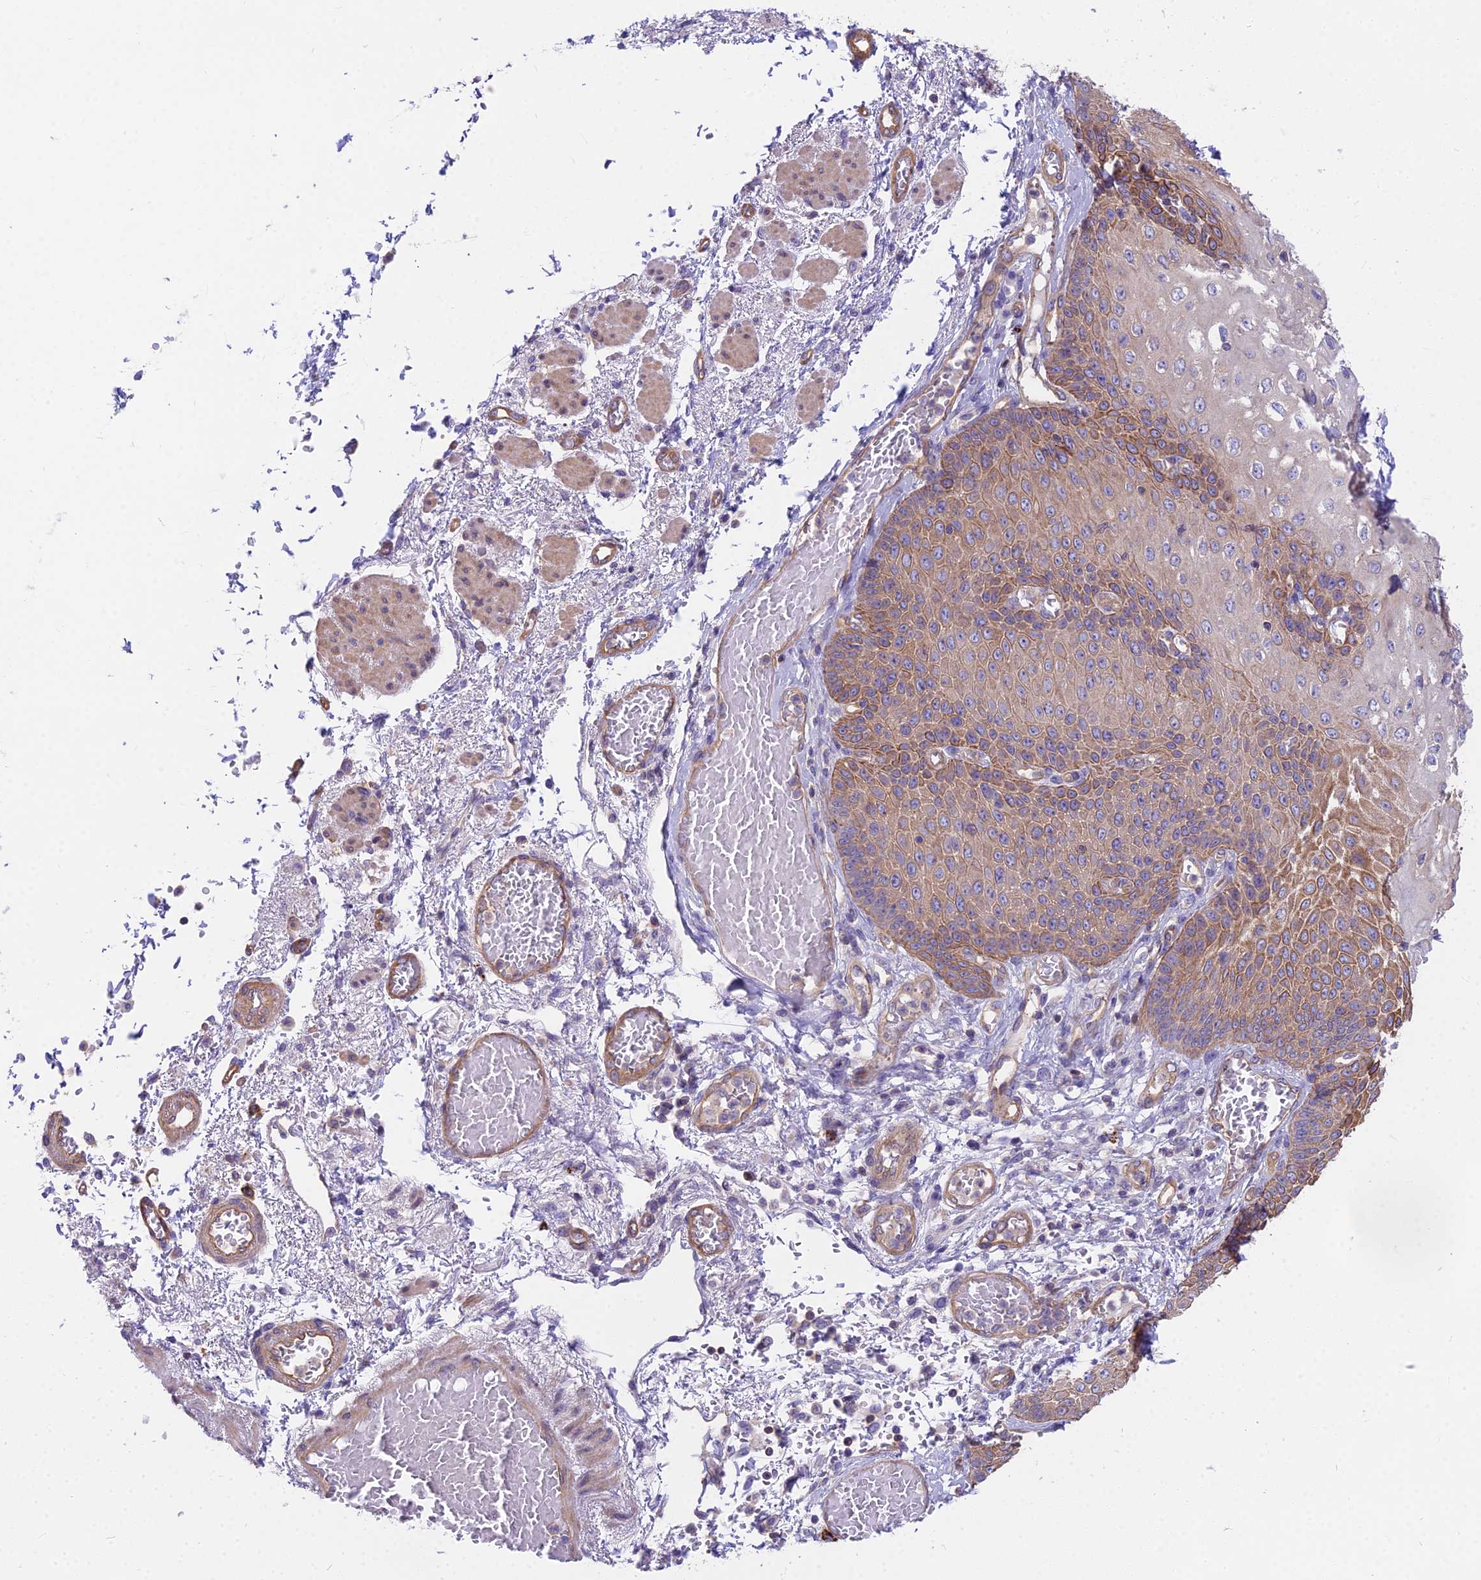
{"staining": {"intensity": "moderate", "quantity": "25%-75%", "location": "cytoplasmic/membranous"}, "tissue": "esophagus", "cell_type": "Squamous epithelial cells", "image_type": "normal", "snomed": [{"axis": "morphology", "description": "Normal tissue, NOS"}, {"axis": "topography", "description": "Esophagus"}], "caption": "DAB immunohistochemical staining of unremarkable human esophagus shows moderate cytoplasmic/membranous protein expression in approximately 25%-75% of squamous epithelial cells. (DAB IHC, brown staining for protein, blue staining for nuclei).", "gene": "HLA", "patient": {"sex": "male", "age": 81}}